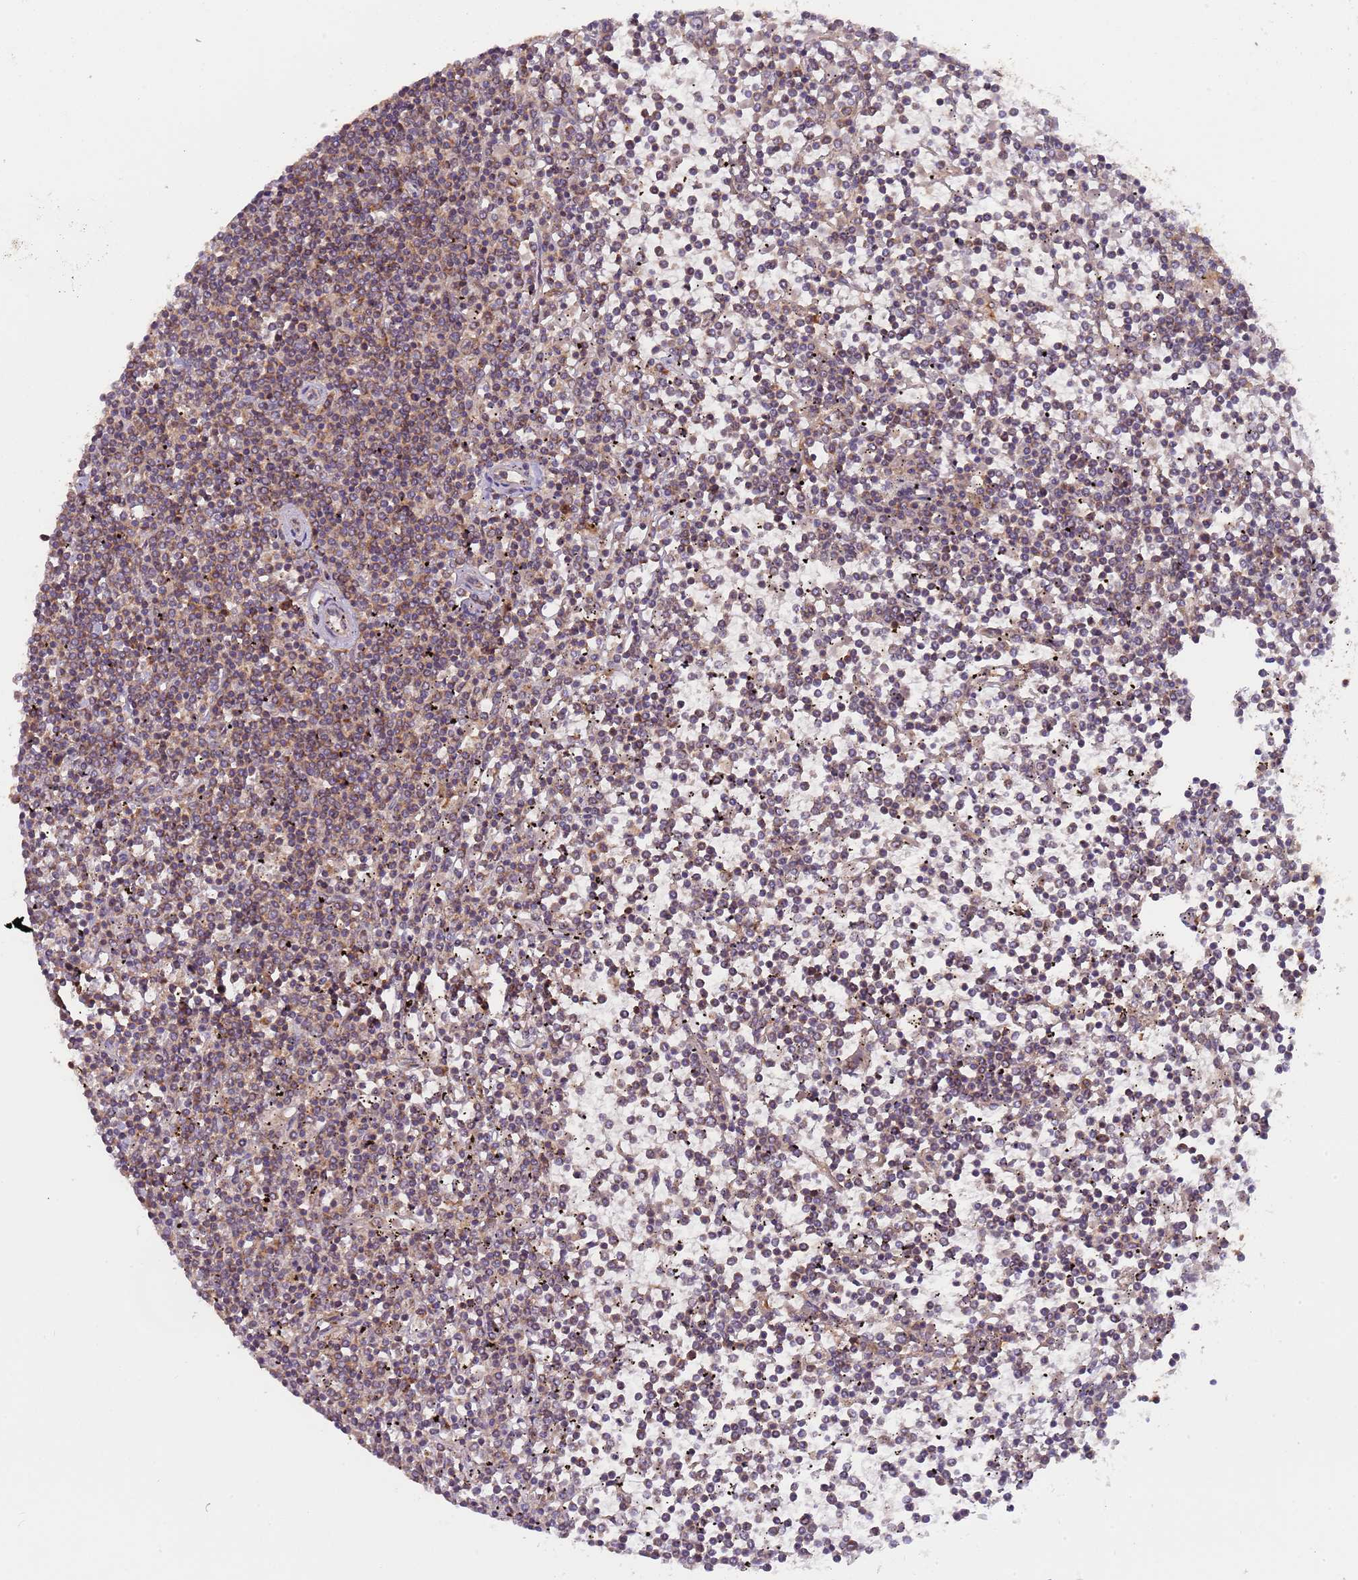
{"staining": {"intensity": "weak", "quantity": ">75%", "location": "cytoplasmic/membranous"}, "tissue": "lymphoma", "cell_type": "Tumor cells", "image_type": "cancer", "snomed": [{"axis": "morphology", "description": "Malignant lymphoma, non-Hodgkin's type, Low grade"}, {"axis": "topography", "description": "Spleen"}], "caption": "A low amount of weak cytoplasmic/membranous staining is appreciated in approximately >75% of tumor cells in lymphoma tissue.", "gene": "OR5A2", "patient": {"sex": "female", "age": 19}}